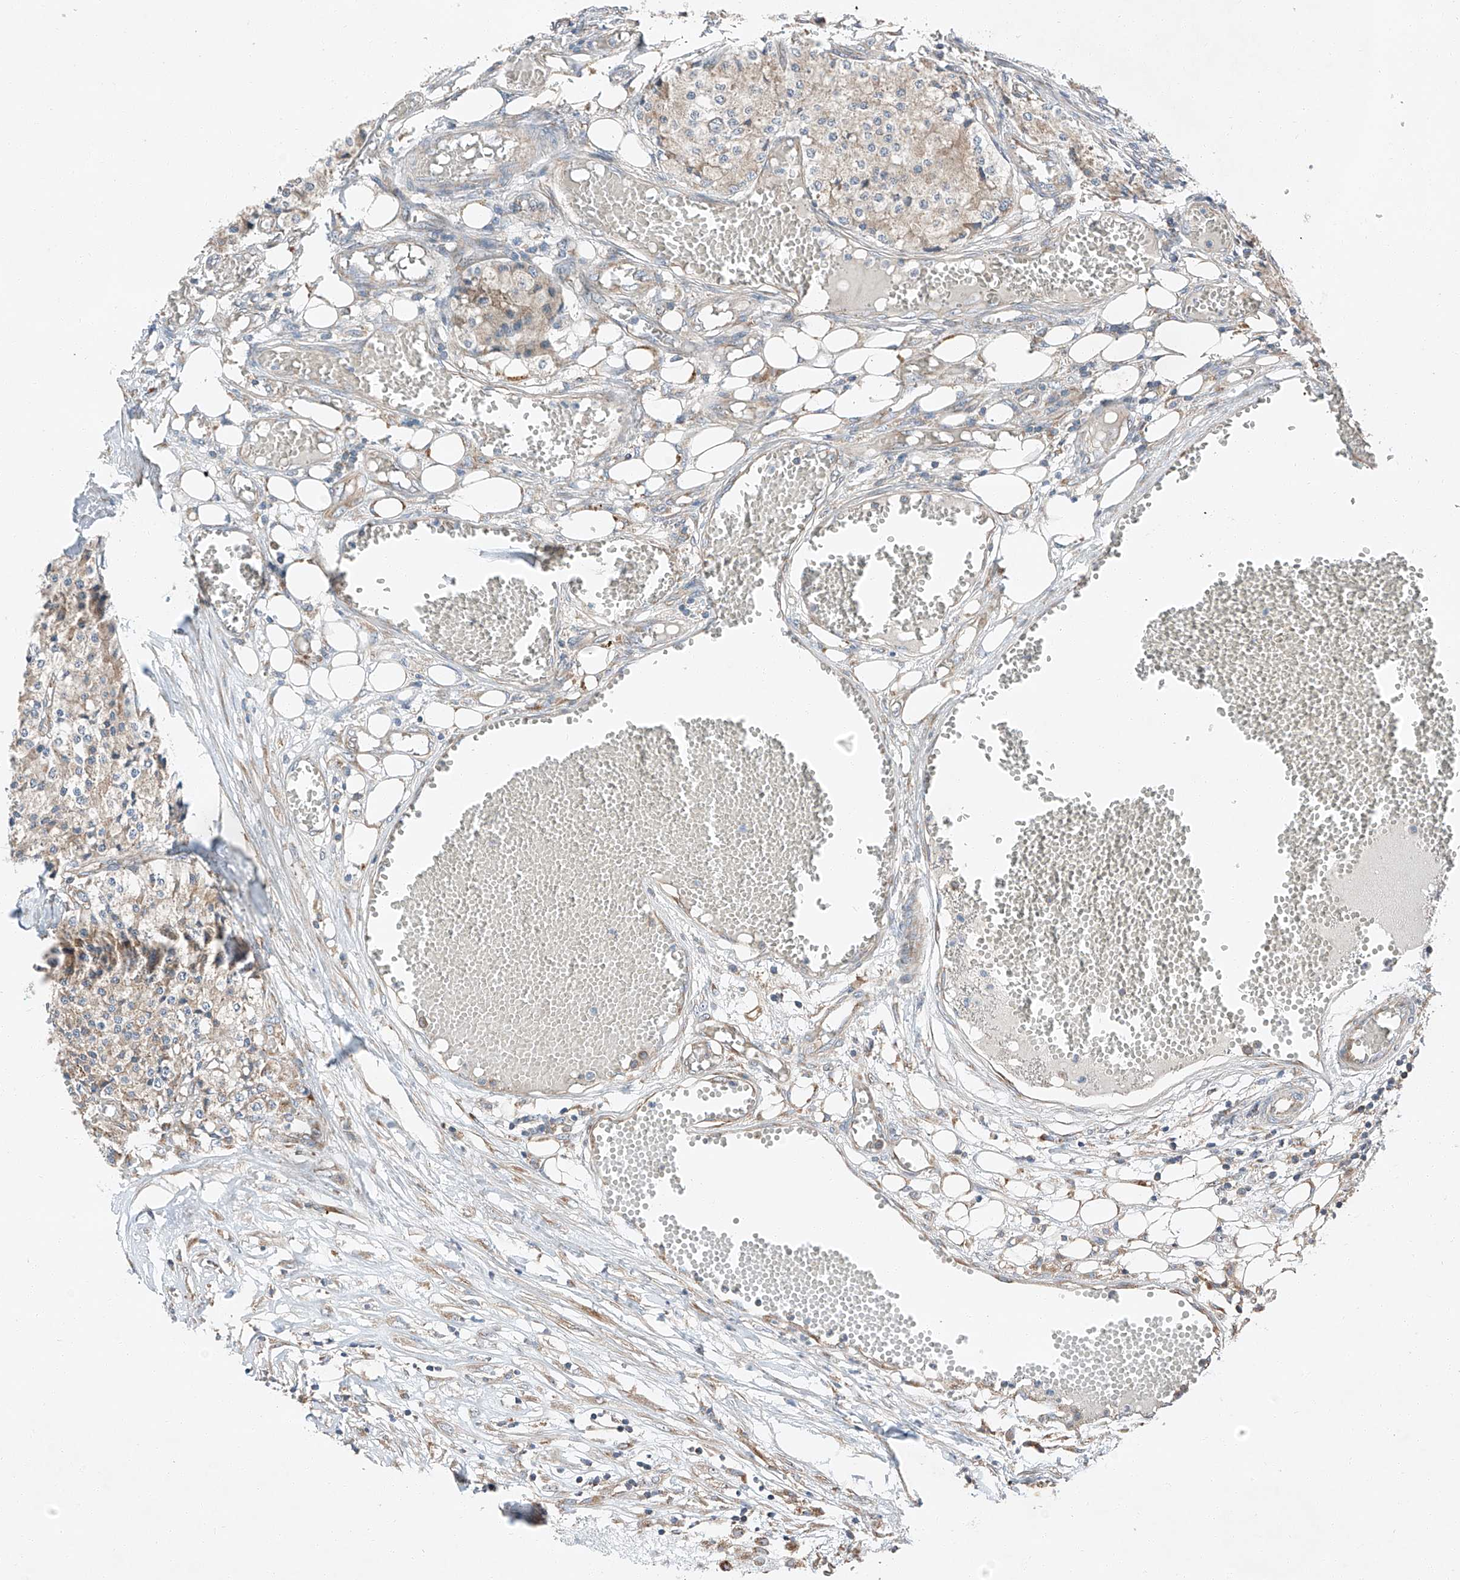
{"staining": {"intensity": "weak", "quantity": ">75%", "location": "cytoplasmic/membranous"}, "tissue": "carcinoid", "cell_type": "Tumor cells", "image_type": "cancer", "snomed": [{"axis": "morphology", "description": "Carcinoid, malignant, NOS"}, {"axis": "topography", "description": "Colon"}], "caption": "DAB immunohistochemical staining of carcinoid shows weak cytoplasmic/membranous protein expression in approximately >75% of tumor cells.", "gene": "ZC3H15", "patient": {"sex": "female", "age": 52}}